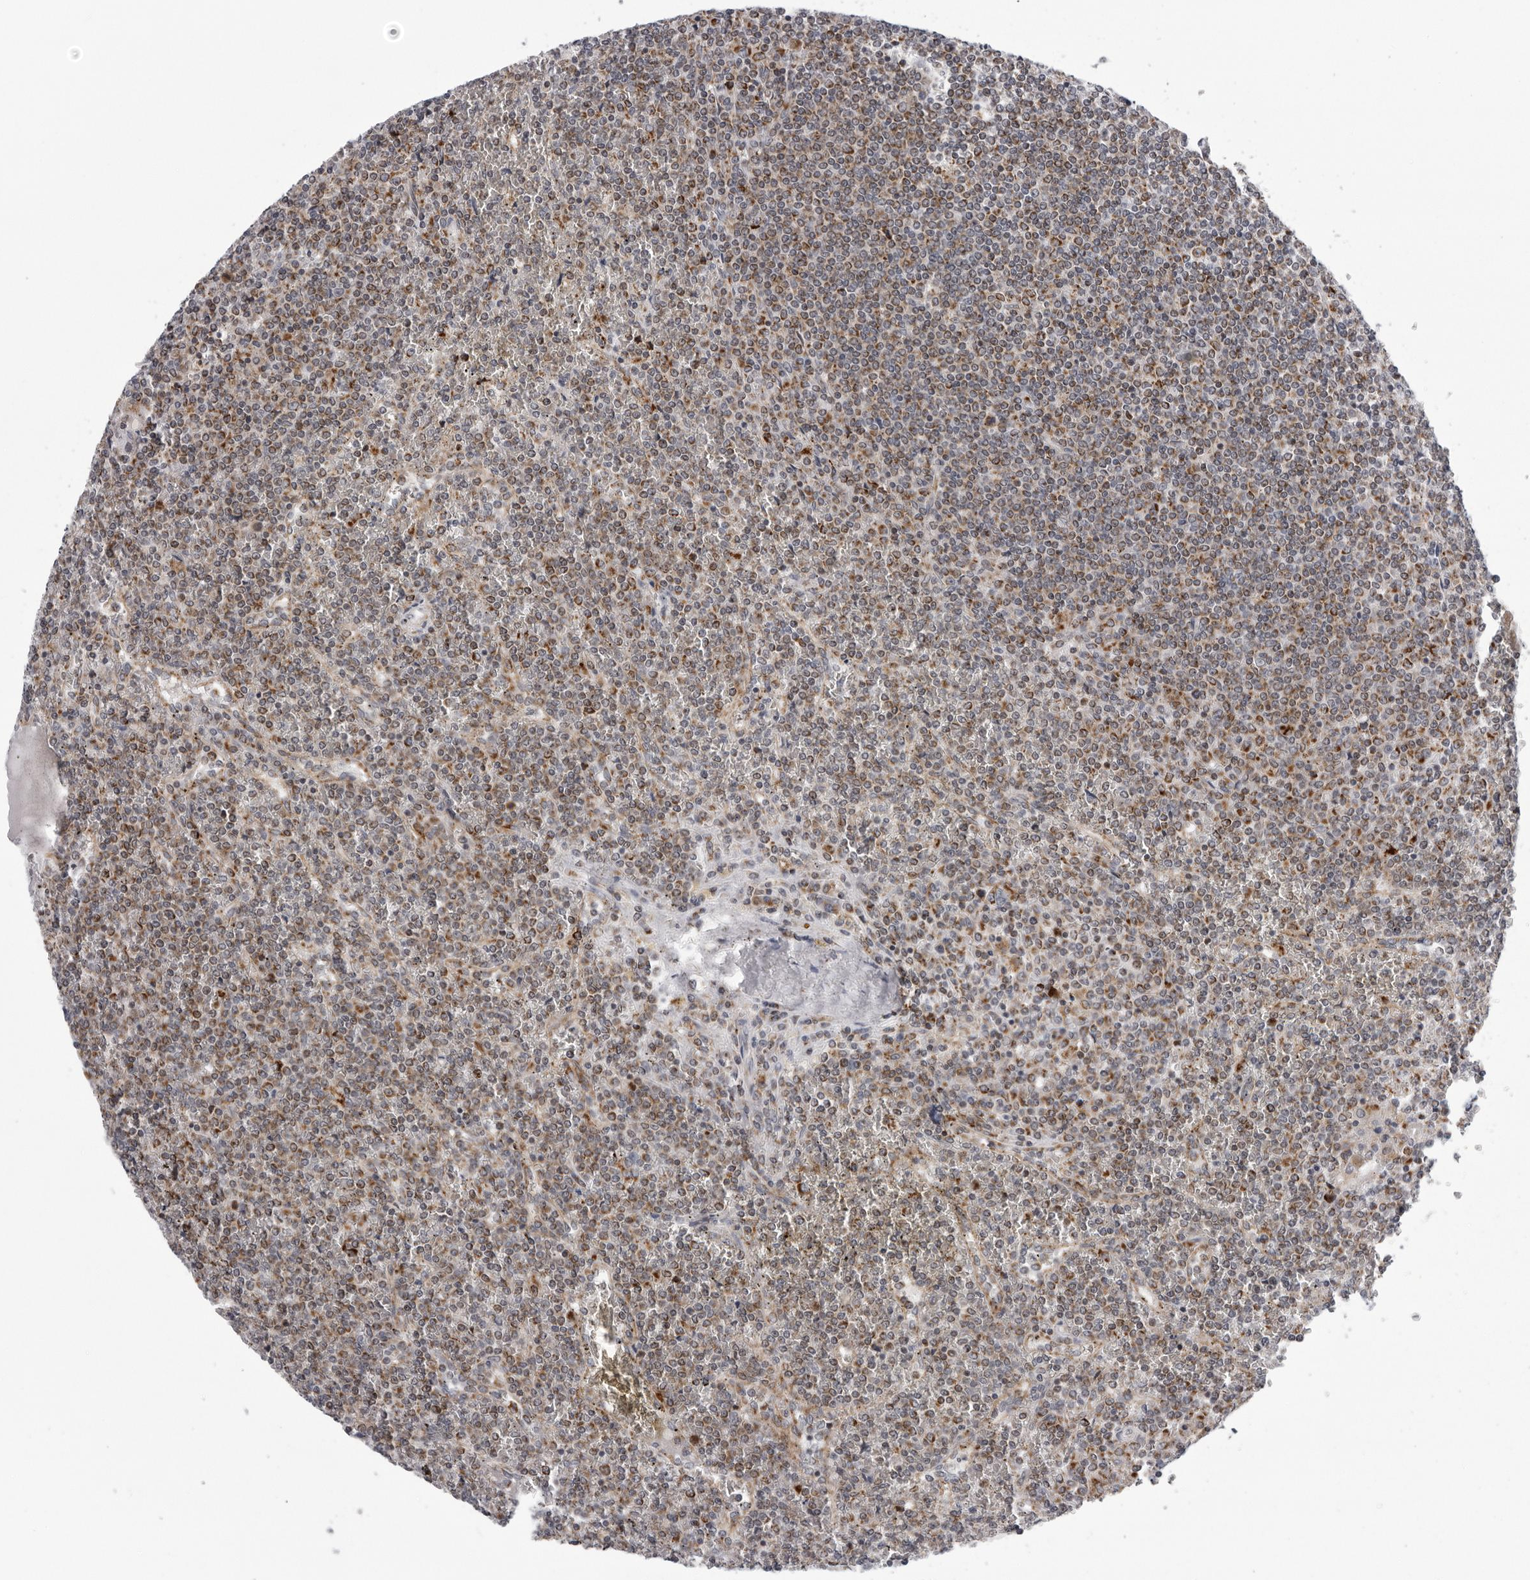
{"staining": {"intensity": "moderate", "quantity": "25%-75%", "location": "cytoplasmic/membranous"}, "tissue": "lymphoma", "cell_type": "Tumor cells", "image_type": "cancer", "snomed": [{"axis": "morphology", "description": "Malignant lymphoma, non-Hodgkin's type, Low grade"}, {"axis": "topography", "description": "Spleen"}], "caption": "Protein expression analysis of human low-grade malignant lymphoma, non-Hodgkin's type reveals moderate cytoplasmic/membranous staining in about 25%-75% of tumor cells.", "gene": "CPT2", "patient": {"sex": "female", "age": 19}}